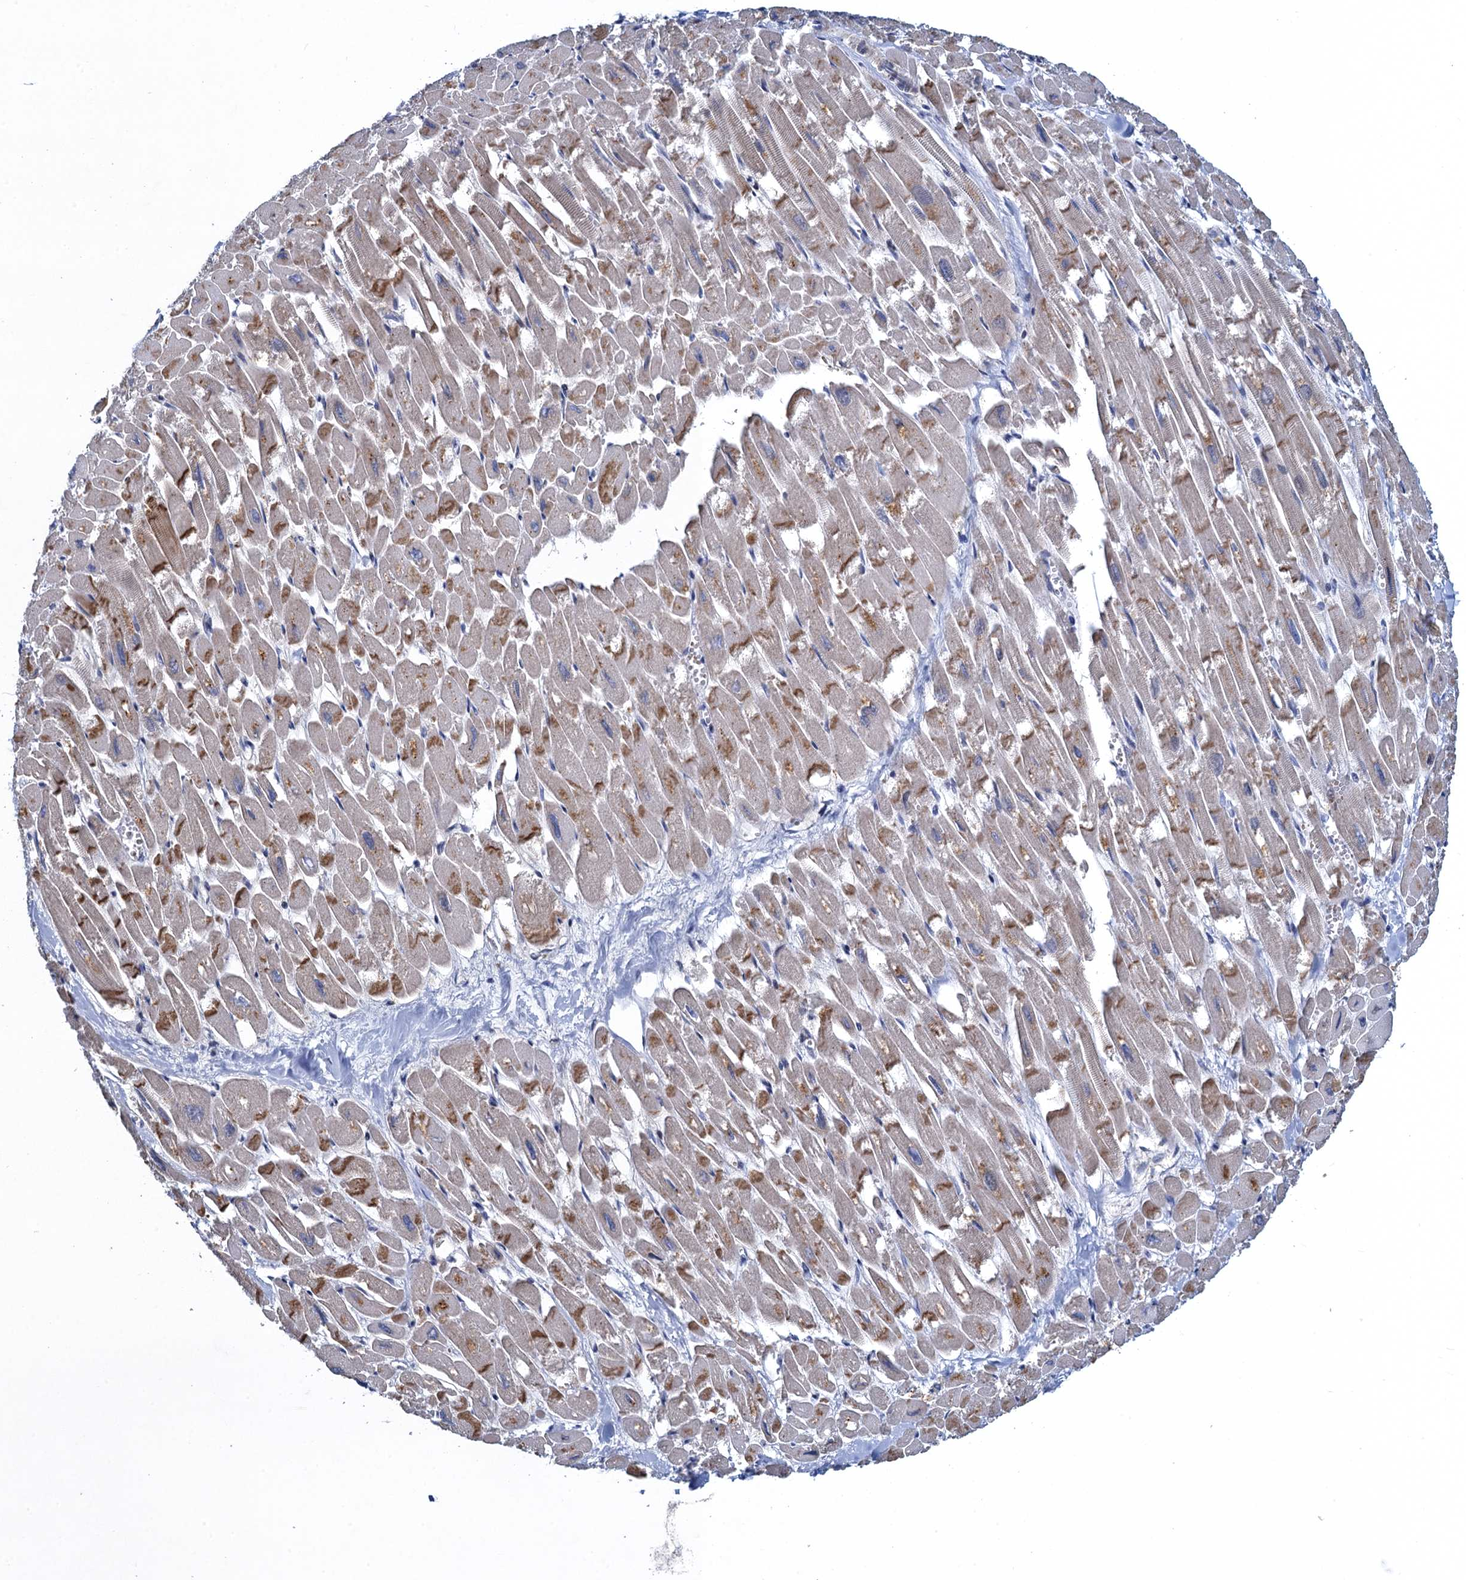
{"staining": {"intensity": "moderate", "quantity": "25%-75%", "location": "cytoplasmic/membranous"}, "tissue": "heart muscle", "cell_type": "Cardiomyocytes", "image_type": "normal", "snomed": [{"axis": "morphology", "description": "Normal tissue, NOS"}, {"axis": "topography", "description": "Heart"}], "caption": "High-magnification brightfield microscopy of benign heart muscle stained with DAB (3,3'-diaminobenzidine) (brown) and counterstained with hematoxylin (blue). cardiomyocytes exhibit moderate cytoplasmic/membranous positivity is appreciated in approximately25%-75% of cells.", "gene": "ATOSA", "patient": {"sex": "male", "age": 54}}